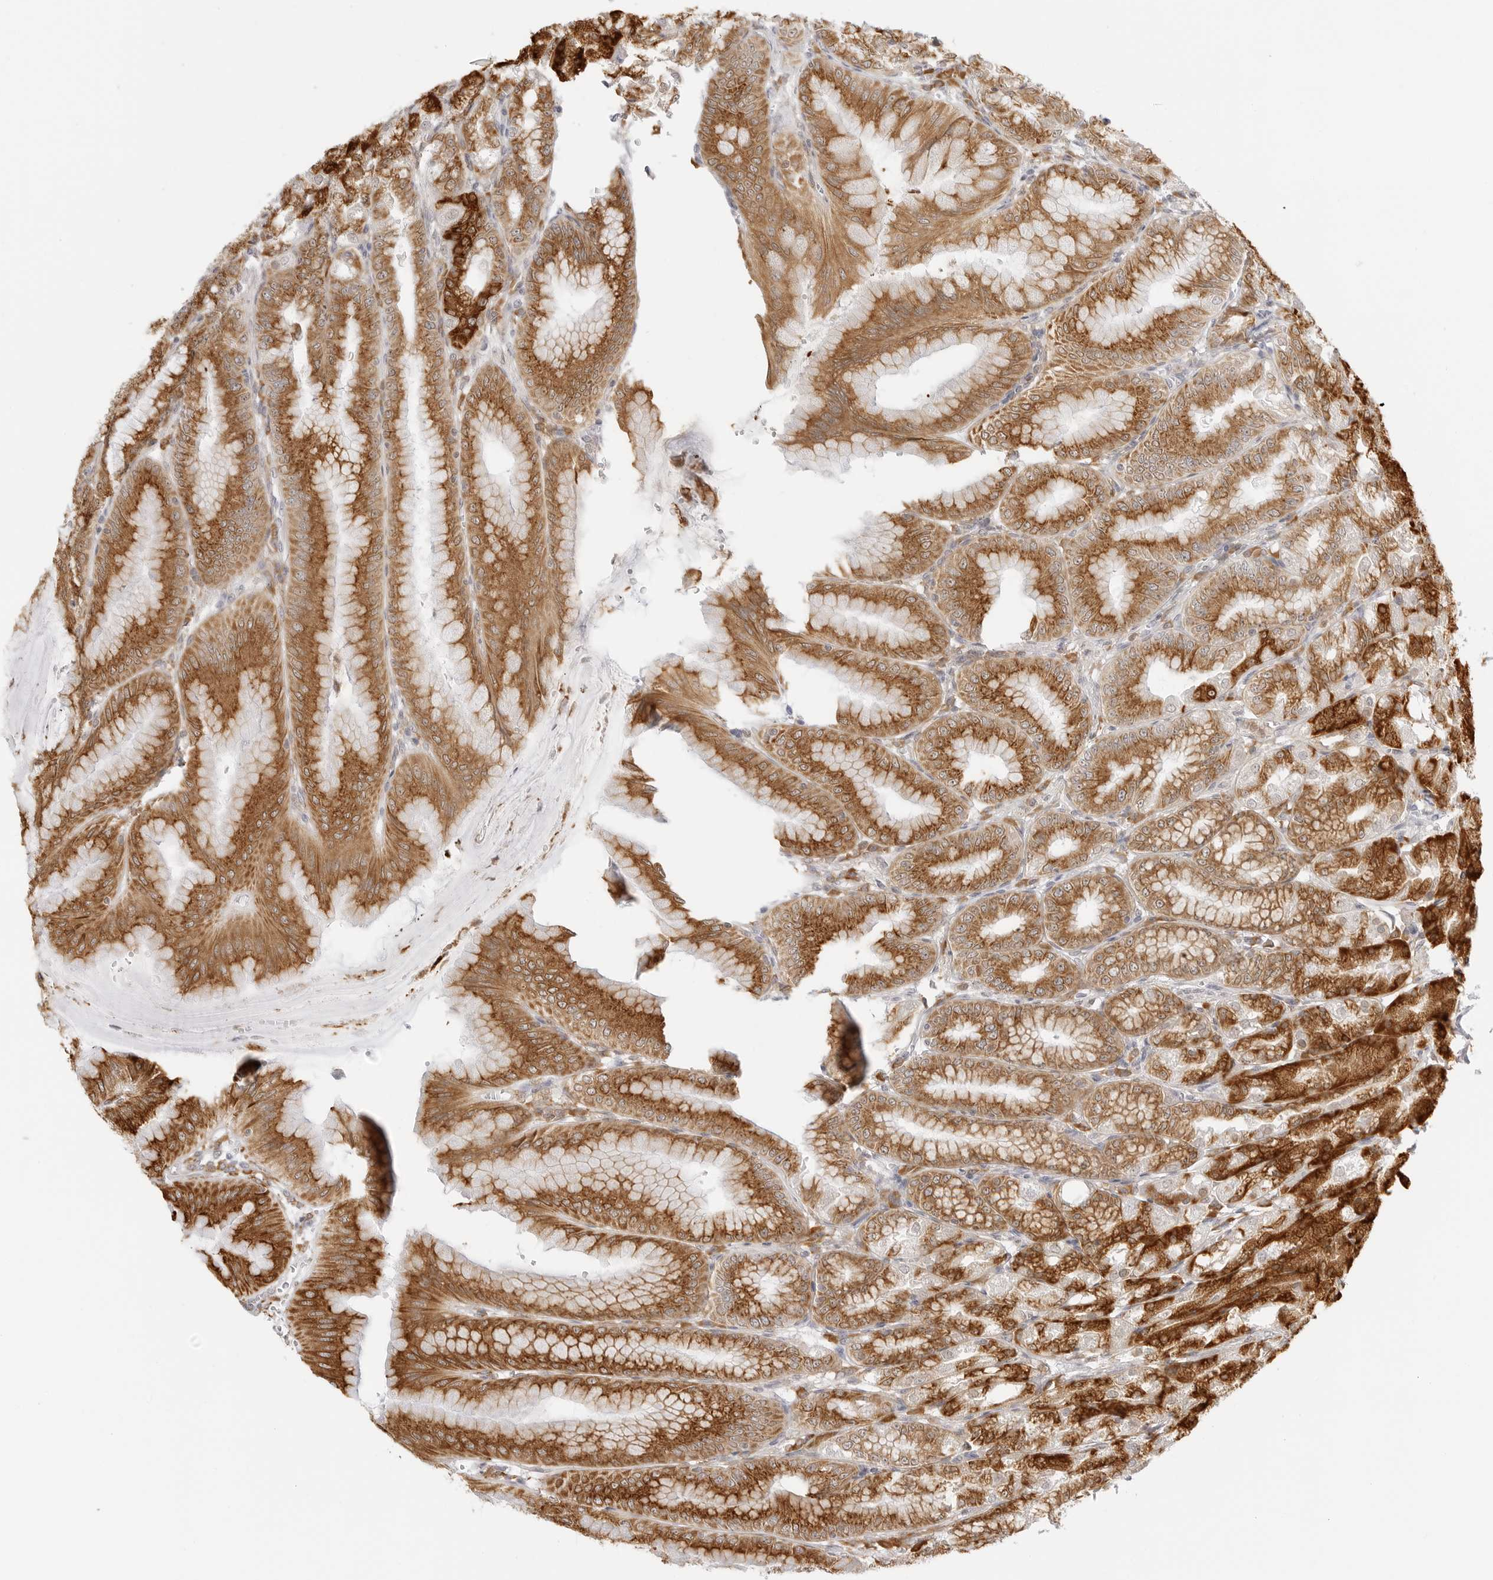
{"staining": {"intensity": "strong", "quantity": ">75%", "location": "cytoplasmic/membranous"}, "tissue": "stomach", "cell_type": "Glandular cells", "image_type": "normal", "snomed": [{"axis": "morphology", "description": "Normal tissue, NOS"}, {"axis": "topography", "description": "Stomach, lower"}], "caption": "Immunohistochemistry (IHC) of normal stomach reveals high levels of strong cytoplasmic/membranous expression in approximately >75% of glandular cells.", "gene": "THEM4", "patient": {"sex": "male", "age": 71}}